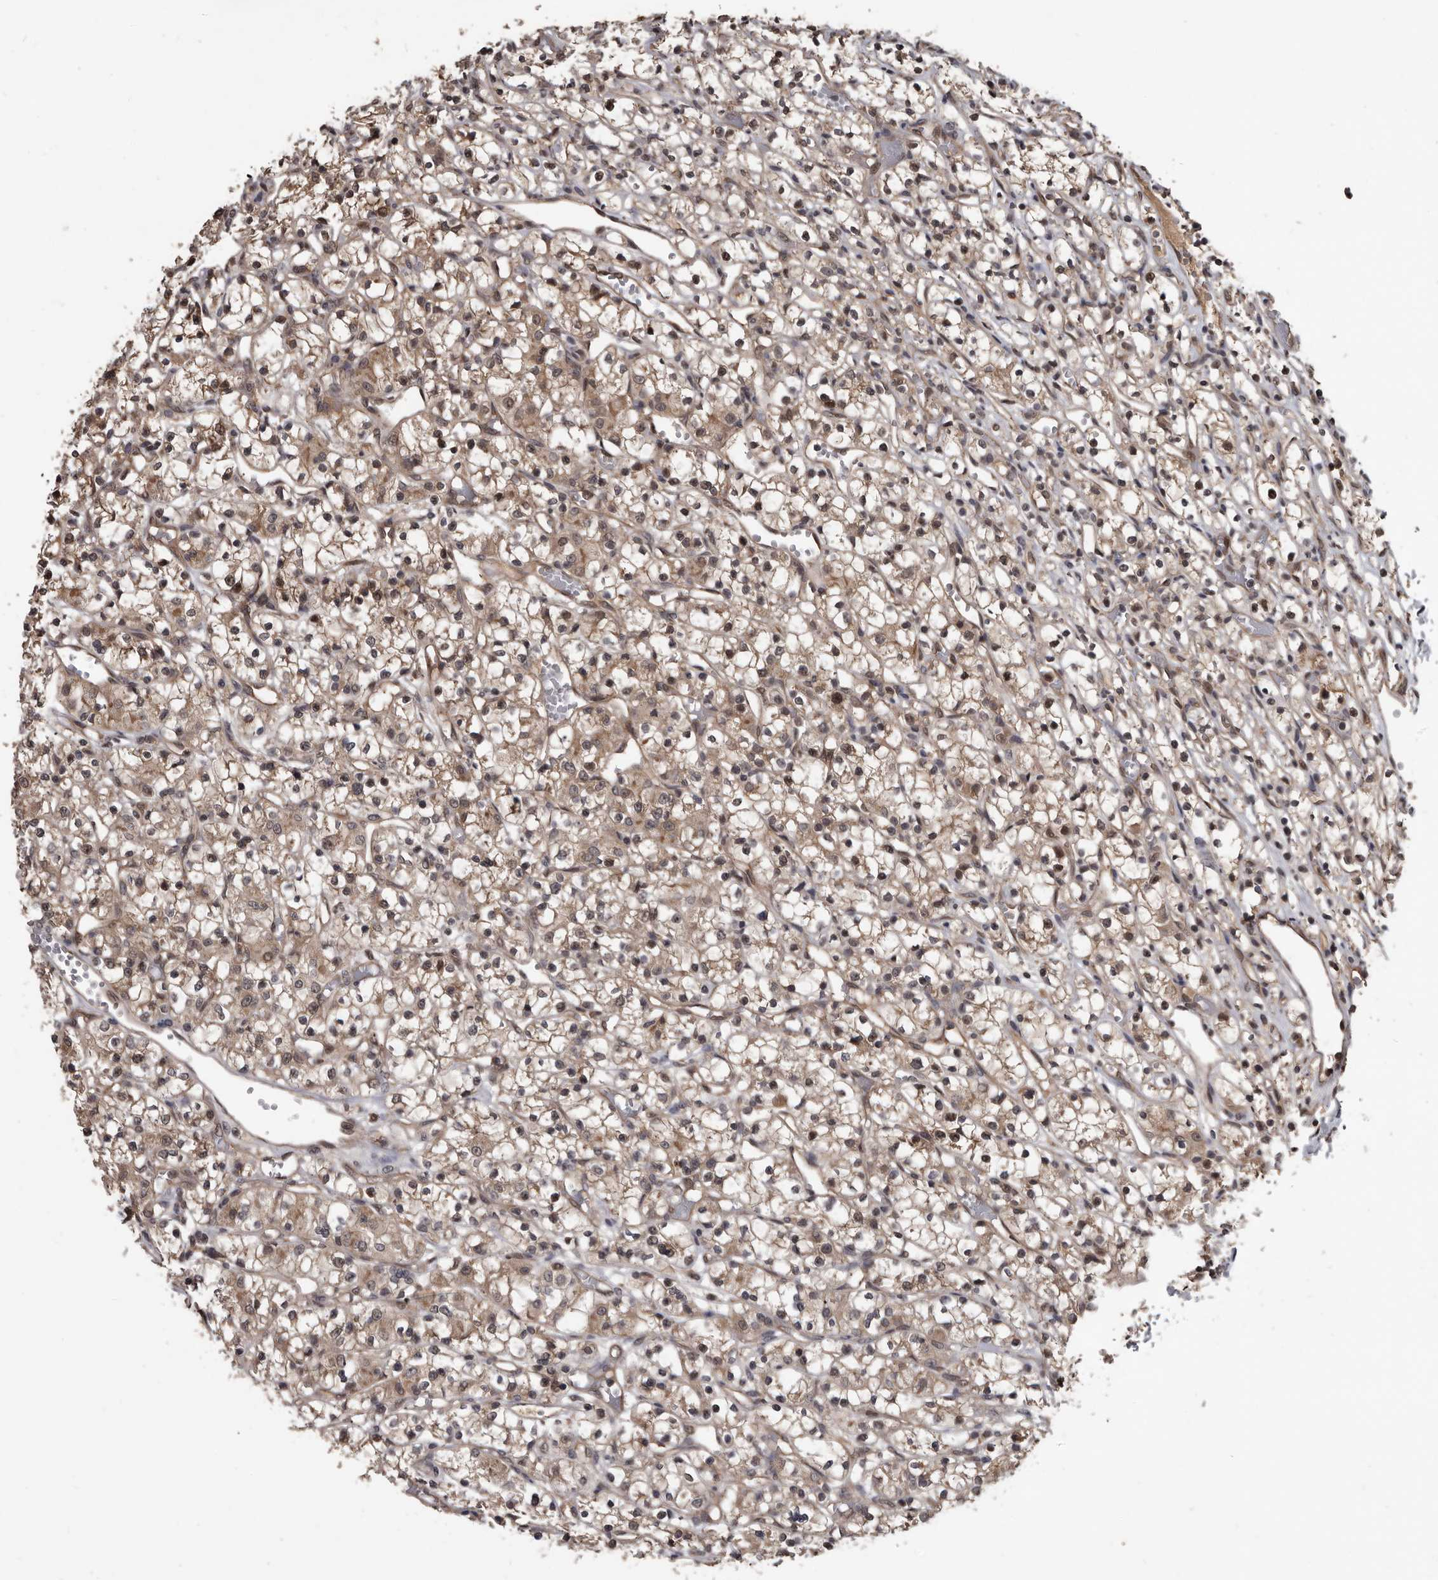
{"staining": {"intensity": "weak", "quantity": ">75%", "location": "cytoplasmic/membranous,nuclear"}, "tissue": "renal cancer", "cell_type": "Tumor cells", "image_type": "cancer", "snomed": [{"axis": "morphology", "description": "Adenocarcinoma, NOS"}, {"axis": "topography", "description": "Kidney"}], "caption": "A brown stain highlights weak cytoplasmic/membranous and nuclear positivity of a protein in adenocarcinoma (renal) tumor cells. The protein of interest is shown in brown color, while the nuclei are stained blue.", "gene": "AHR", "patient": {"sex": "female", "age": 59}}